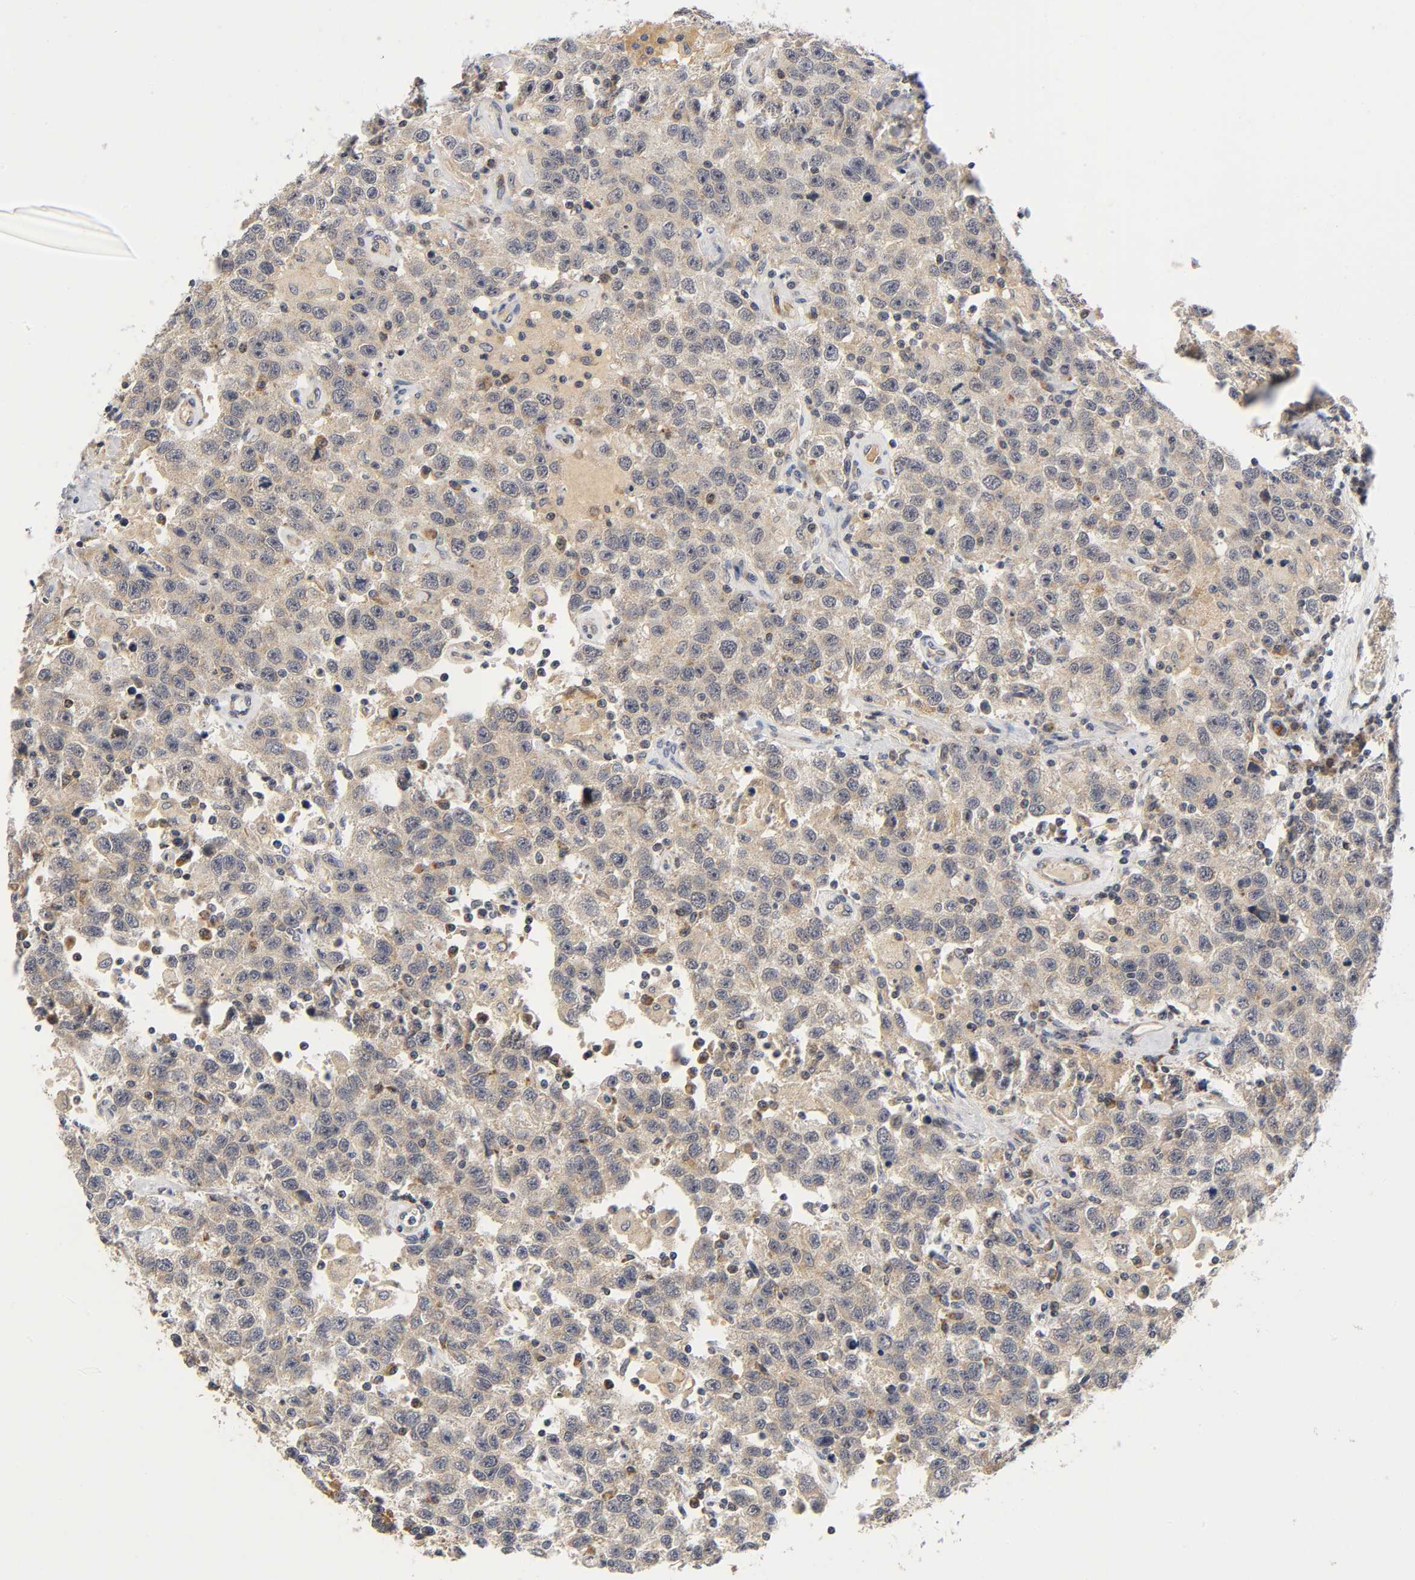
{"staining": {"intensity": "weak", "quantity": ">75%", "location": "cytoplasmic/membranous"}, "tissue": "testis cancer", "cell_type": "Tumor cells", "image_type": "cancer", "snomed": [{"axis": "morphology", "description": "Seminoma, NOS"}, {"axis": "topography", "description": "Testis"}], "caption": "Tumor cells demonstrate low levels of weak cytoplasmic/membranous expression in about >75% of cells in testis seminoma. Using DAB (brown) and hematoxylin (blue) stains, captured at high magnification using brightfield microscopy.", "gene": "NRP1", "patient": {"sex": "male", "age": 41}}